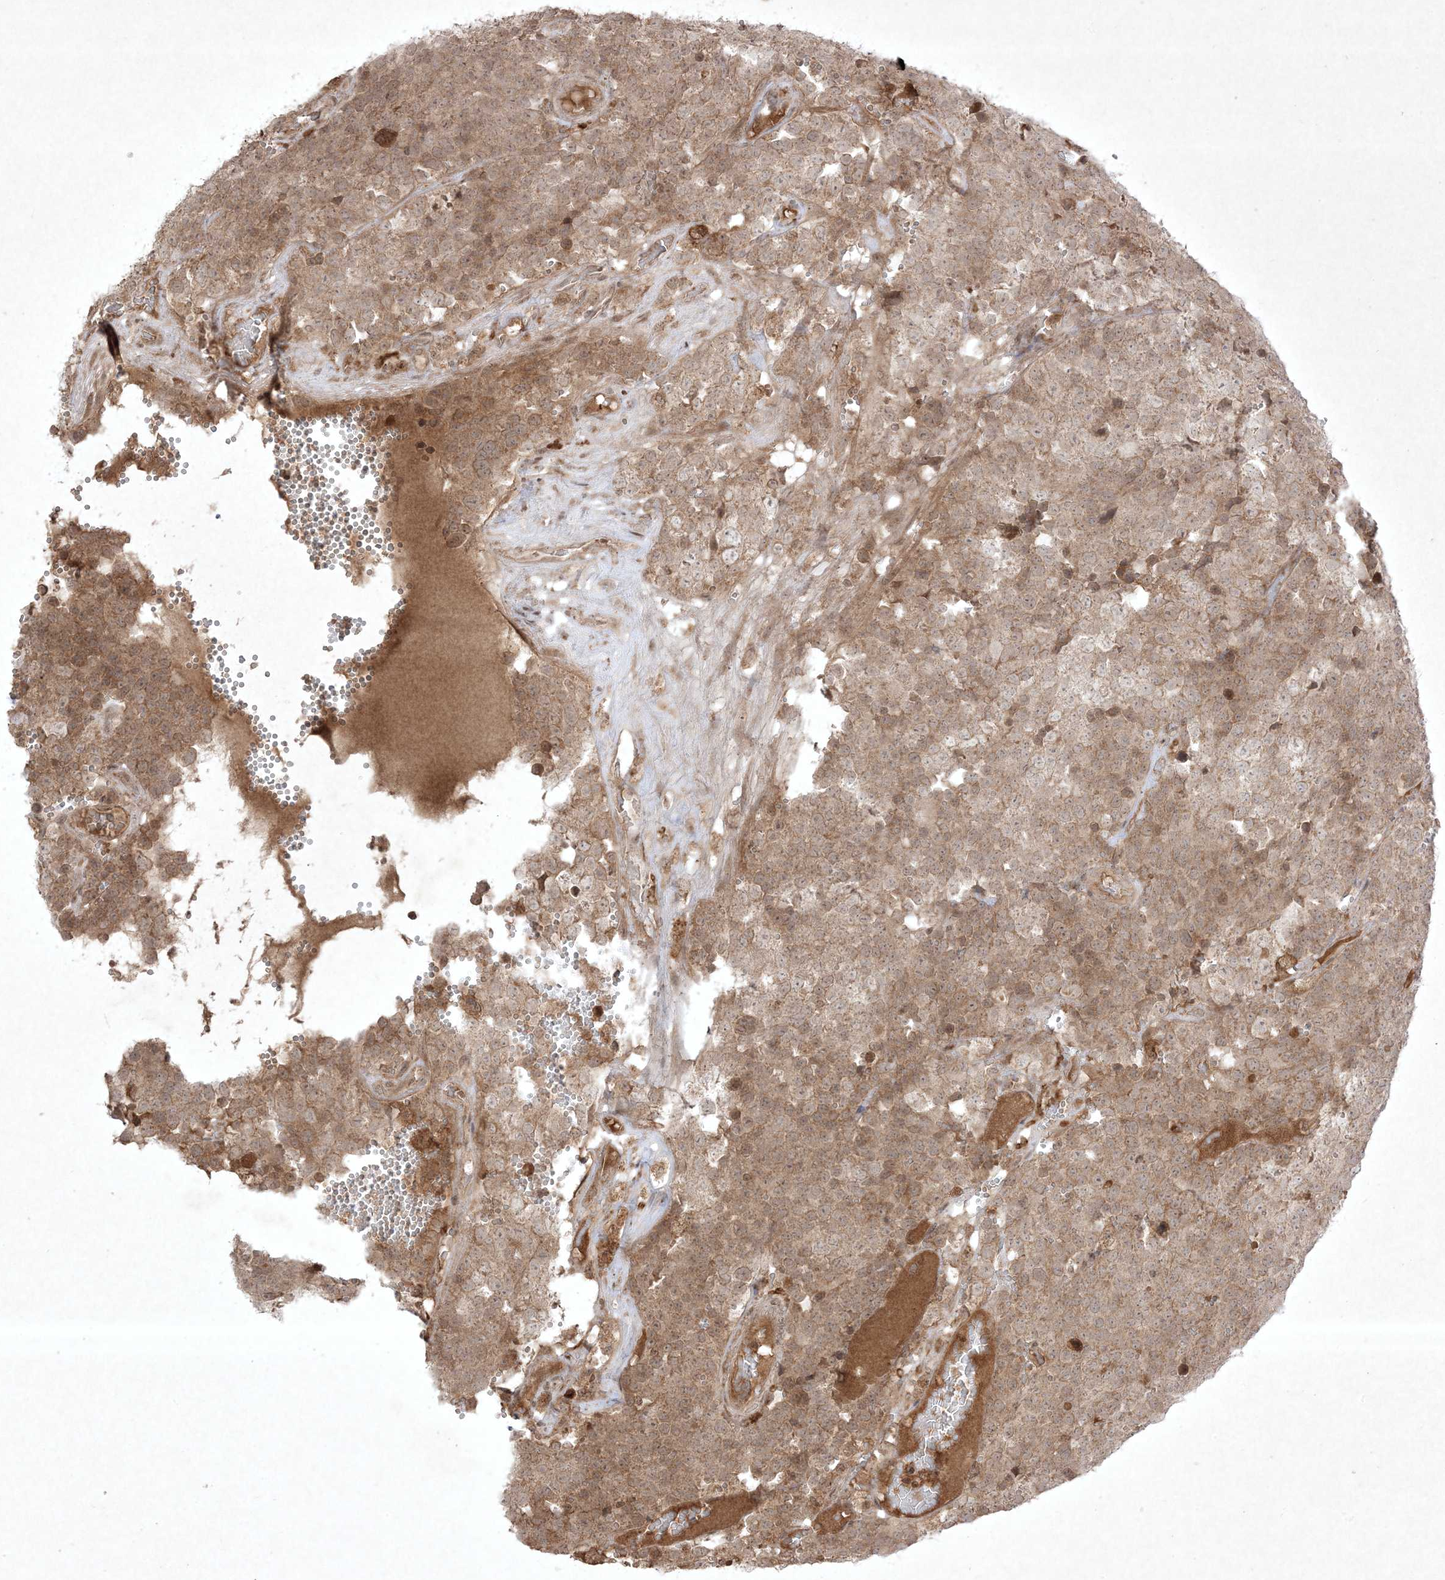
{"staining": {"intensity": "moderate", "quantity": "25%-75%", "location": "cytoplasmic/membranous"}, "tissue": "testis cancer", "cell_type": "Tumor cells", "image_type": "cancer", "snomed": [{"axis": "morphology", "description": "Seminoma, NOS"}, {"axis": "topography", "description": "Testis"}], "caption": "Testis seminoma stained with a protein marker demonstrates moderate staining in tumor cells.", "gene": "PTK6", "patient": {"sex": "male", "age": 71}}